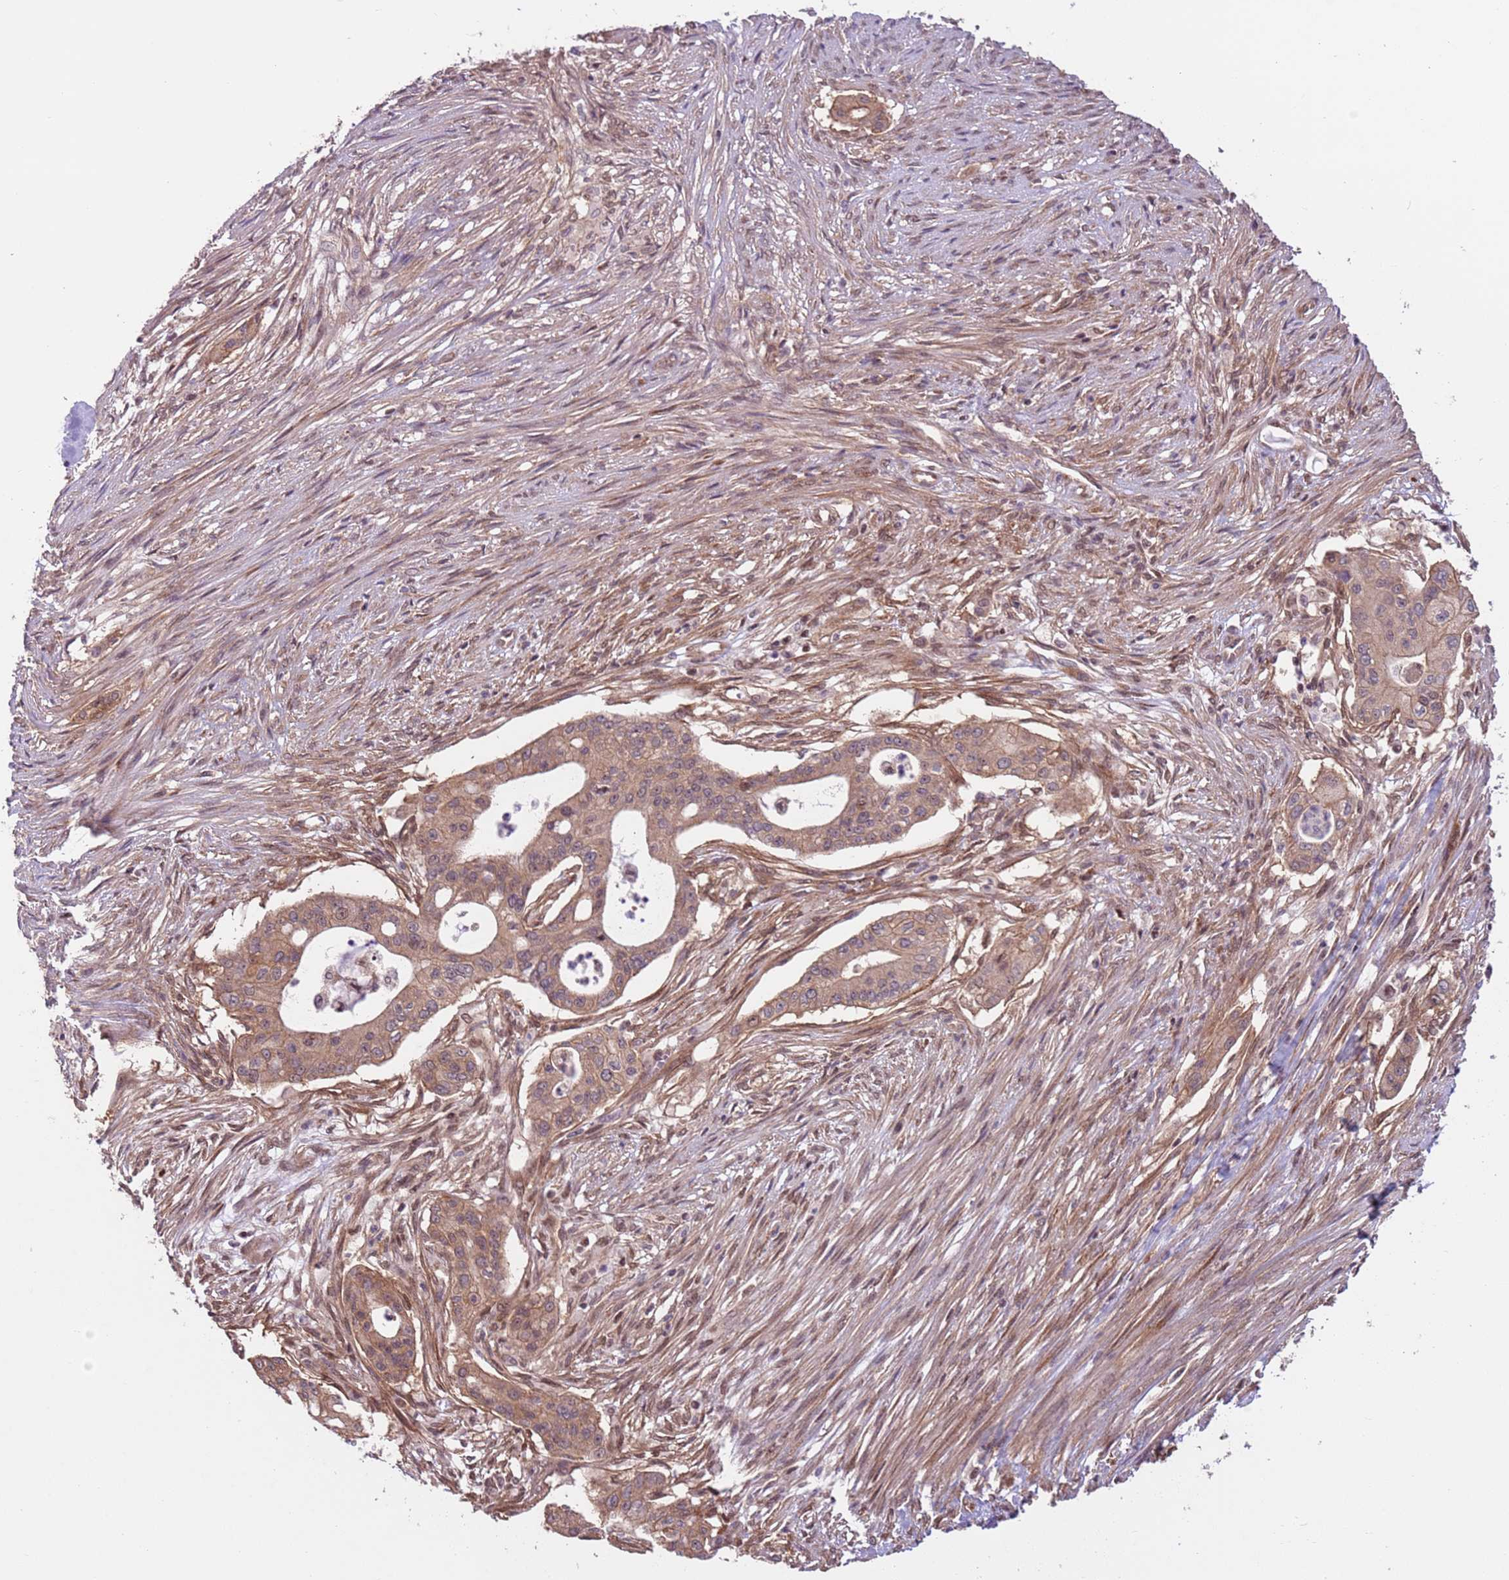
{"staining": {"intensity": "moderate", "quantity": ">75%", "location": "cytoplasmic/membranous"}, "tissue": "pancreatic cancer", "cell_type": "Tumor cells", "image_type": "cancer", "snomed": [{"axis": "morphology", "description": "Adenocarcinoma, NOS"}, {"axis": "topography", "description": "Pancreas"}], "caption": "Moderate cytoplasmic/membranous expression for a protein is identified in about >75% of tumor cells of pancreatic cancer (adenocarcinoma) using immunohistochemistry.", "gene": "DCAF4", "patient": {"sex": "male", "age": 46}}